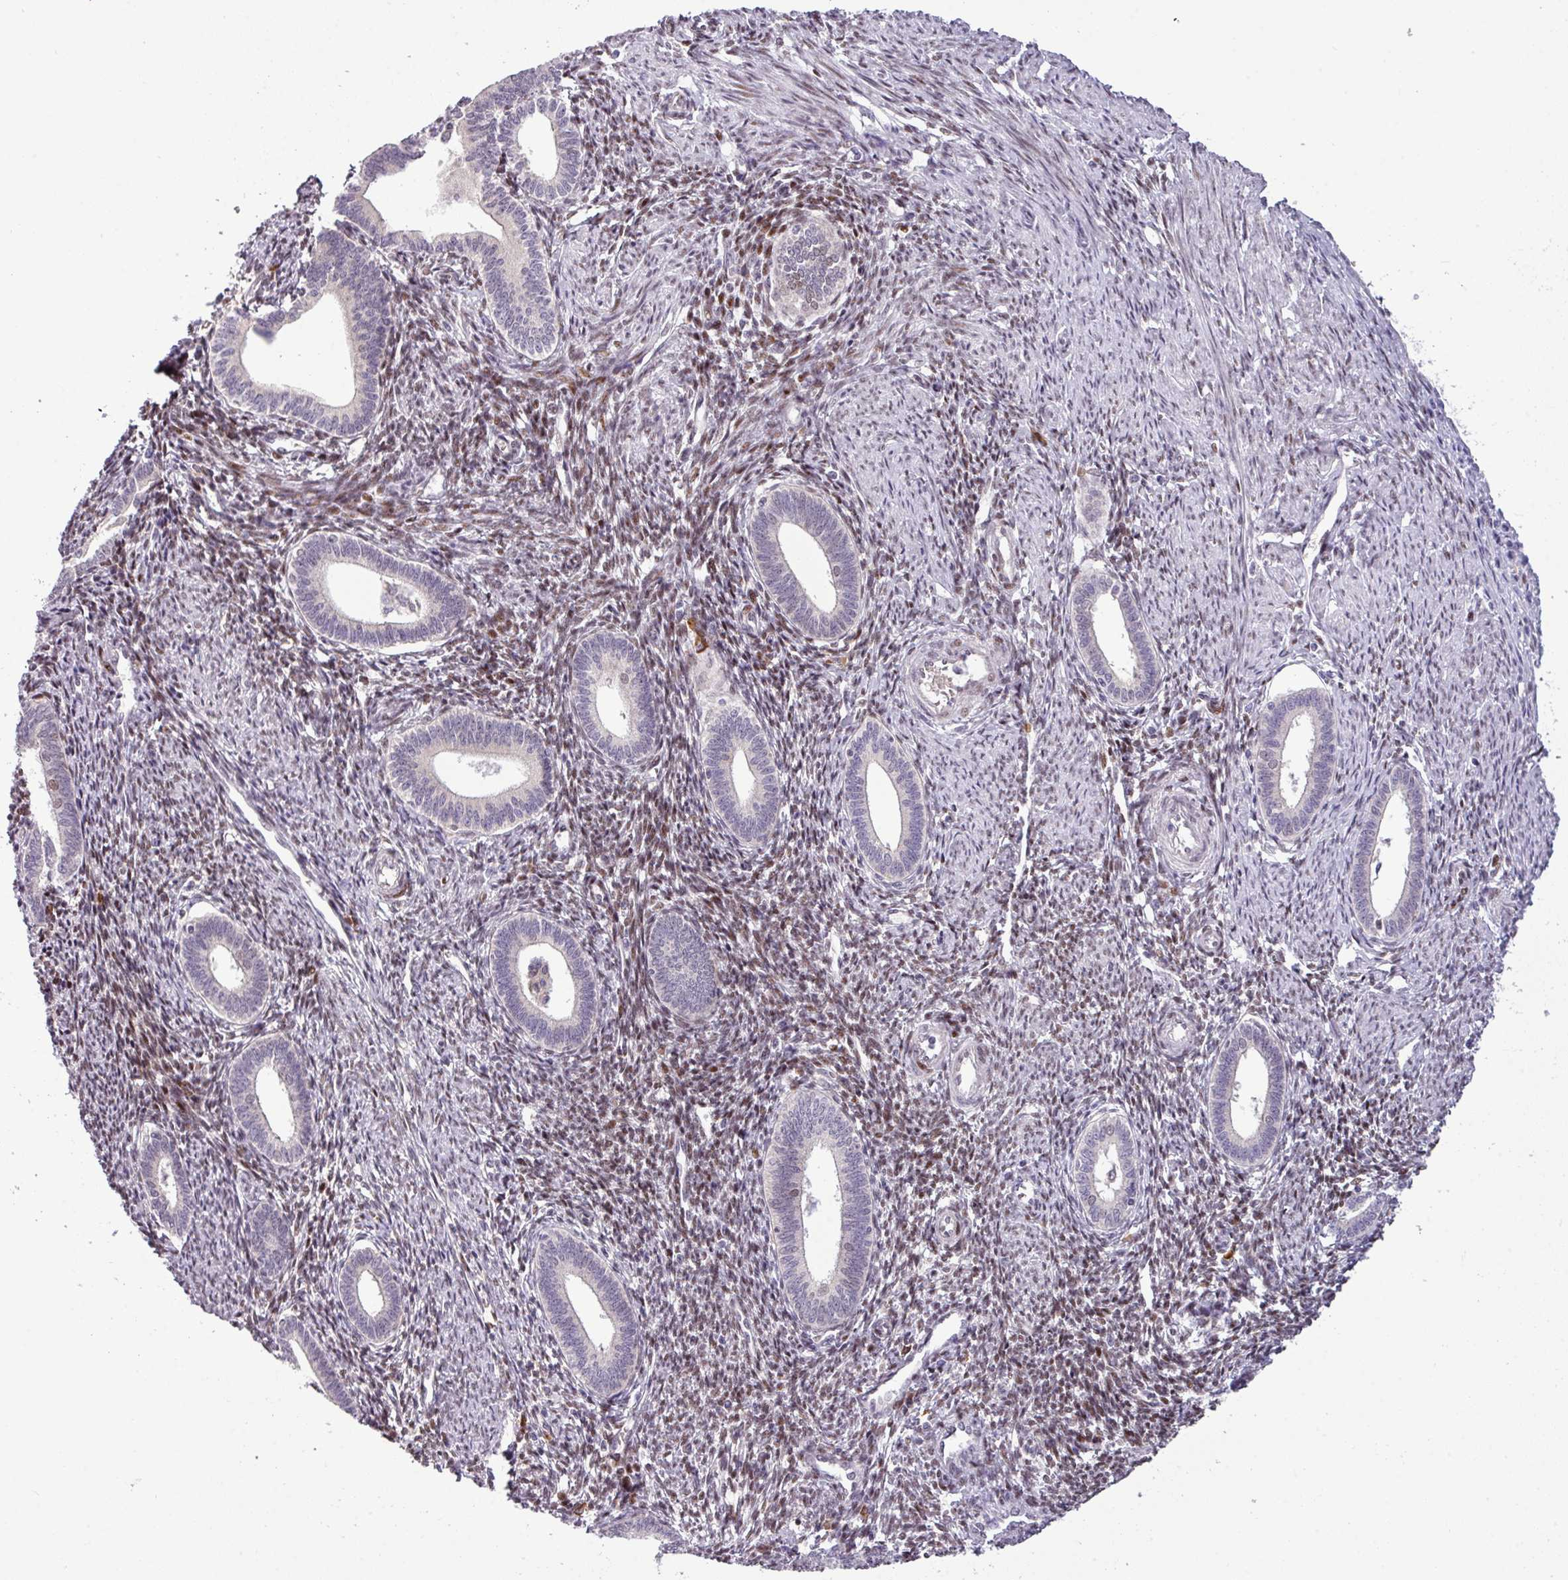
{"staining": {"intensity": "moderate", "quantity": "<25%", "location": "nuclear"}, "tissue": "endometrium", "cell_type": "Cells in endometrial stroma", "image_type": "normal", "snomed": [{"axis": "morphology", "description": "Normal tissue, NOS"}, {"axis": "topography", "description": "Endometrium"}], "caption": "Protein expression analysis of benign human endometrium reveals moderate nuclear expression in about <25% of cells in endometrial stroma. (Stains: DAB (3,3'-diaminobenzidine) in brown, nuclei in blue, Microscopy: brightfield microscopy at high magnification).", "gene": "SLC66A2", "patient": {"sex": "female", "age": 41}}